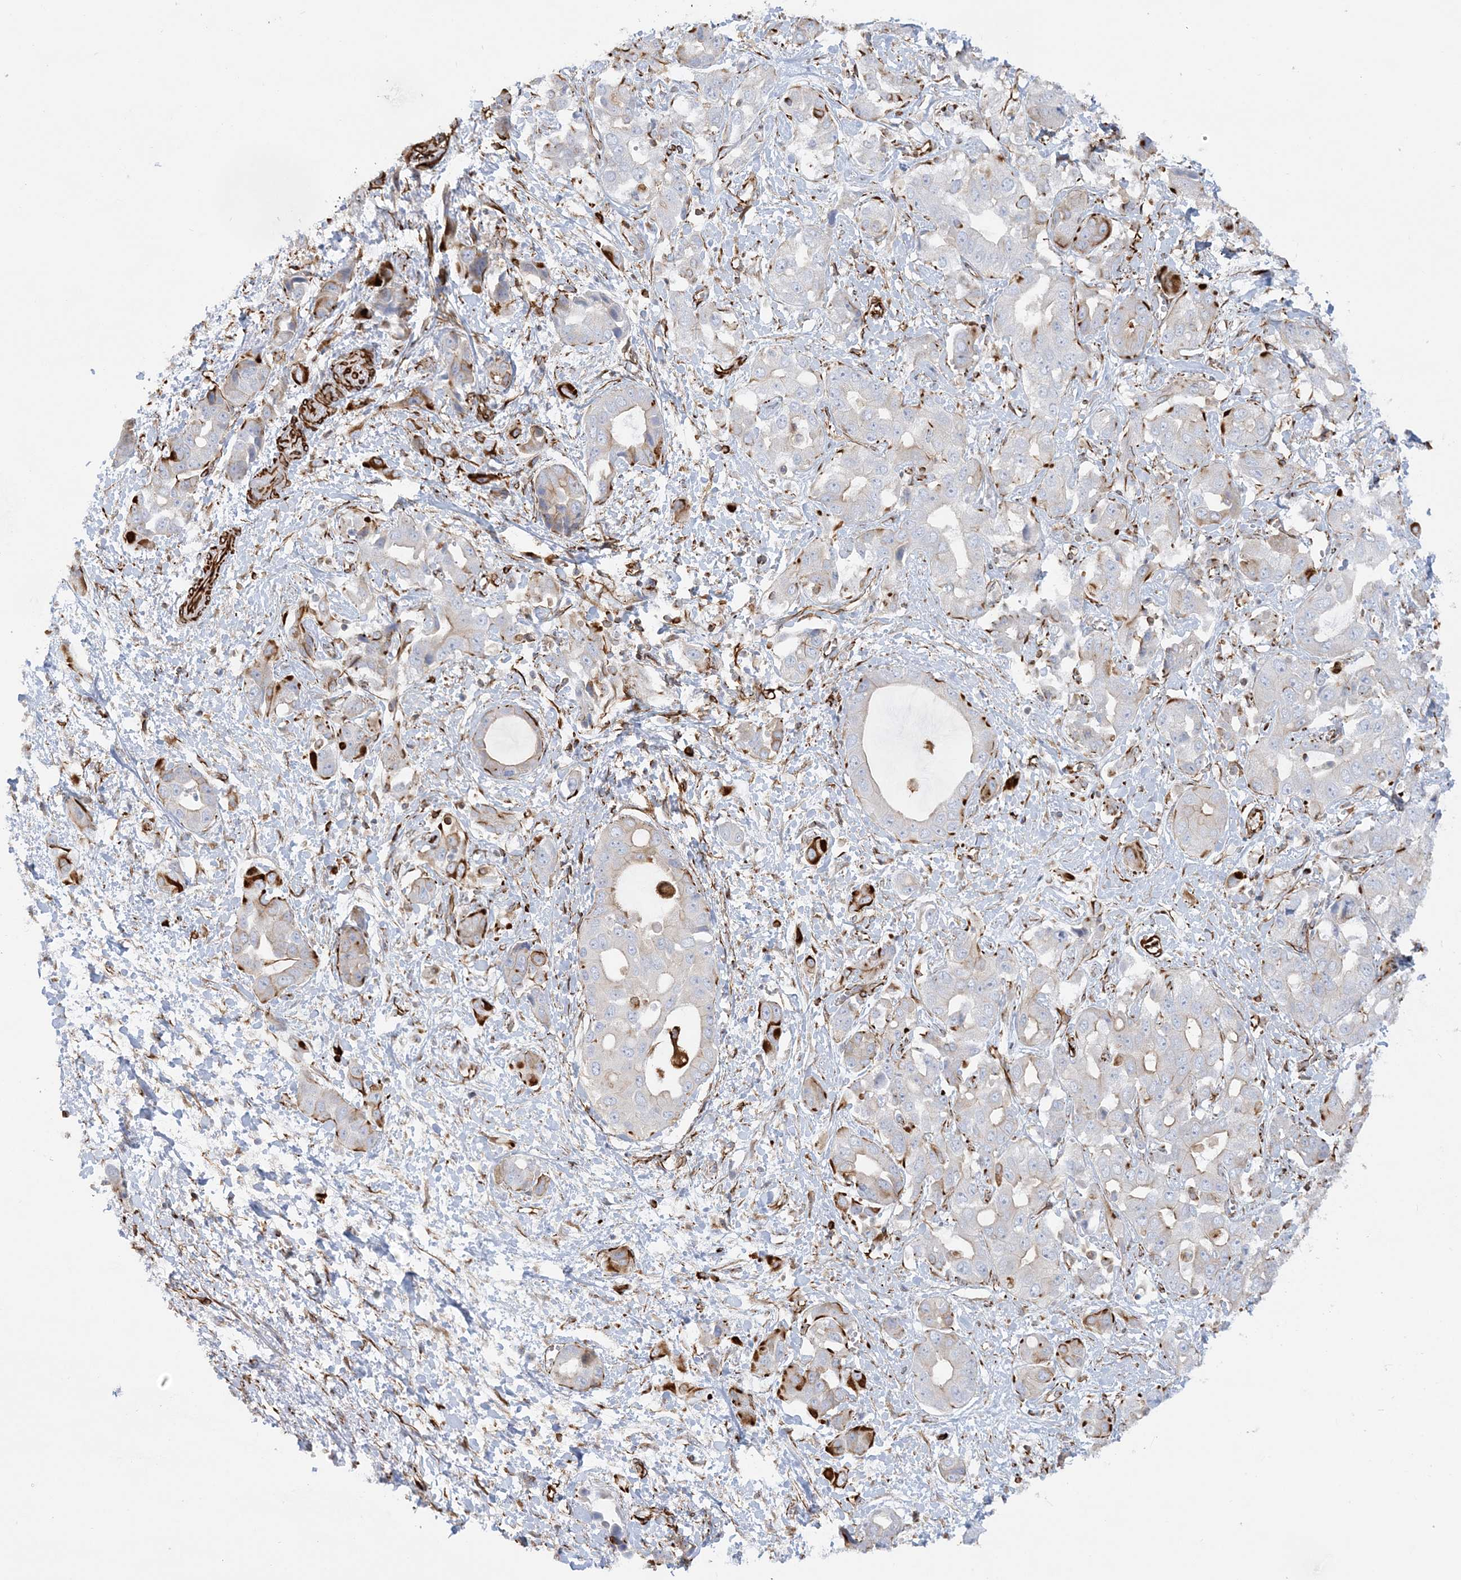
{"staining": {"intensity": "negative", "quantity": "none", "location": "none"}, "tissue": "liver cancer", "cell_type": "Tumor cells", "image_type": "cancer", "snomed": [{"axis": "morphology", "description": "Cholangiocarcinoma"}, {"axis": "topography", "description": "Liver"}], "caption": "The immunohistochemistry (IHC) histopathology image has no significant positivity in tumor cells of cholangiocarcinoma (liver) tissue.", "gene": "SCLT1", "patient": {"sex": "female", "age": 52}}